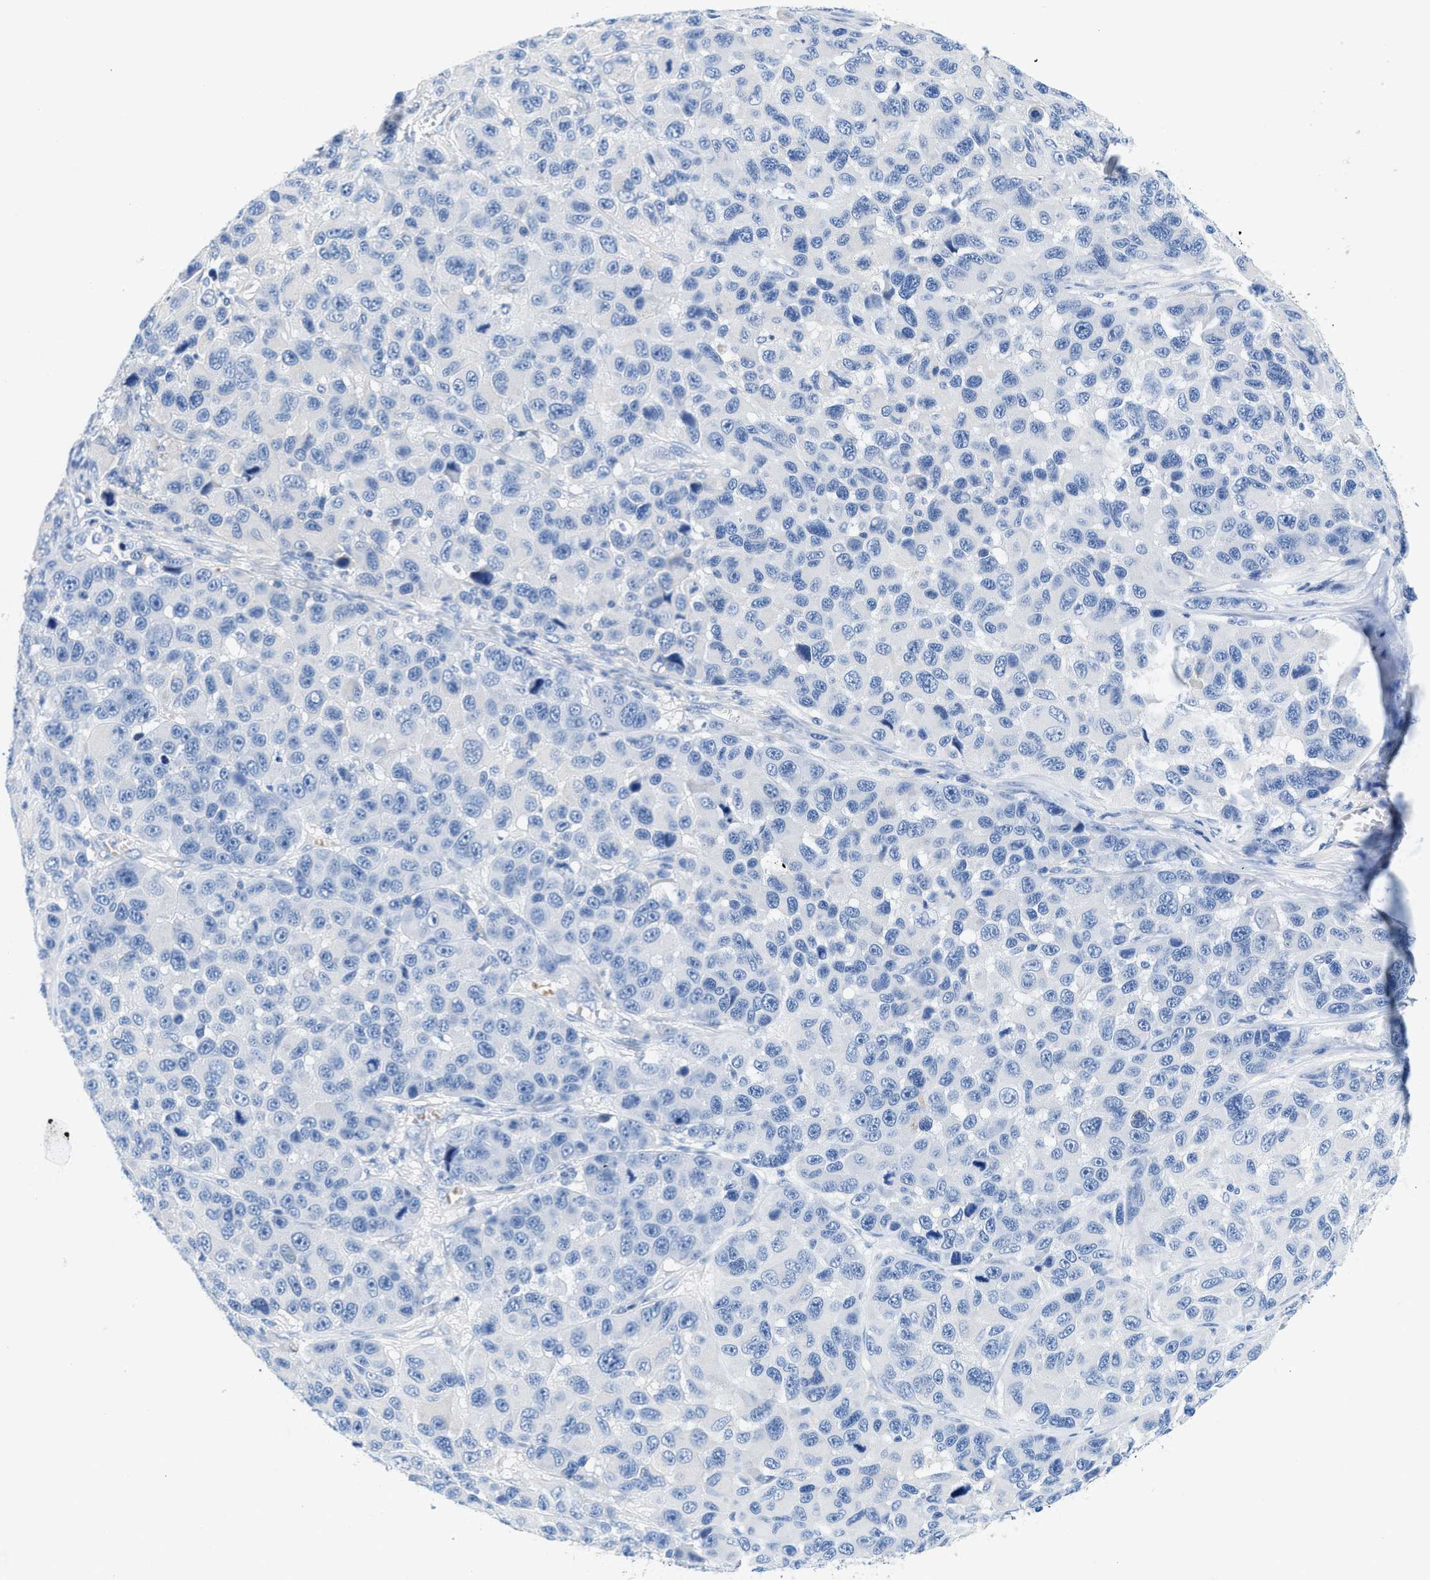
{"staining": {"intensity": "negative", "quantity": "none", "location": "none"}, "tissue": "melanoma", "cell_type": "Tumor cells", "image_type": "cancer", "snomed": [{"axis": "morphology", "description": "Malignant melanoma, NOS"}, {"axis": "topography", "description": "Skin"}], "caption": "IHC photomicrograph of human melanoma stained for a protein (brown), which displays no expression in tumor cells. Brightfield microscopy of immunohistochemistry (IHC) stained with DAB (brown) and hematoxylin (blue), captured at high magnification.", "gene": "BPGM", "patient": {"sex": "male", "age": 53}}